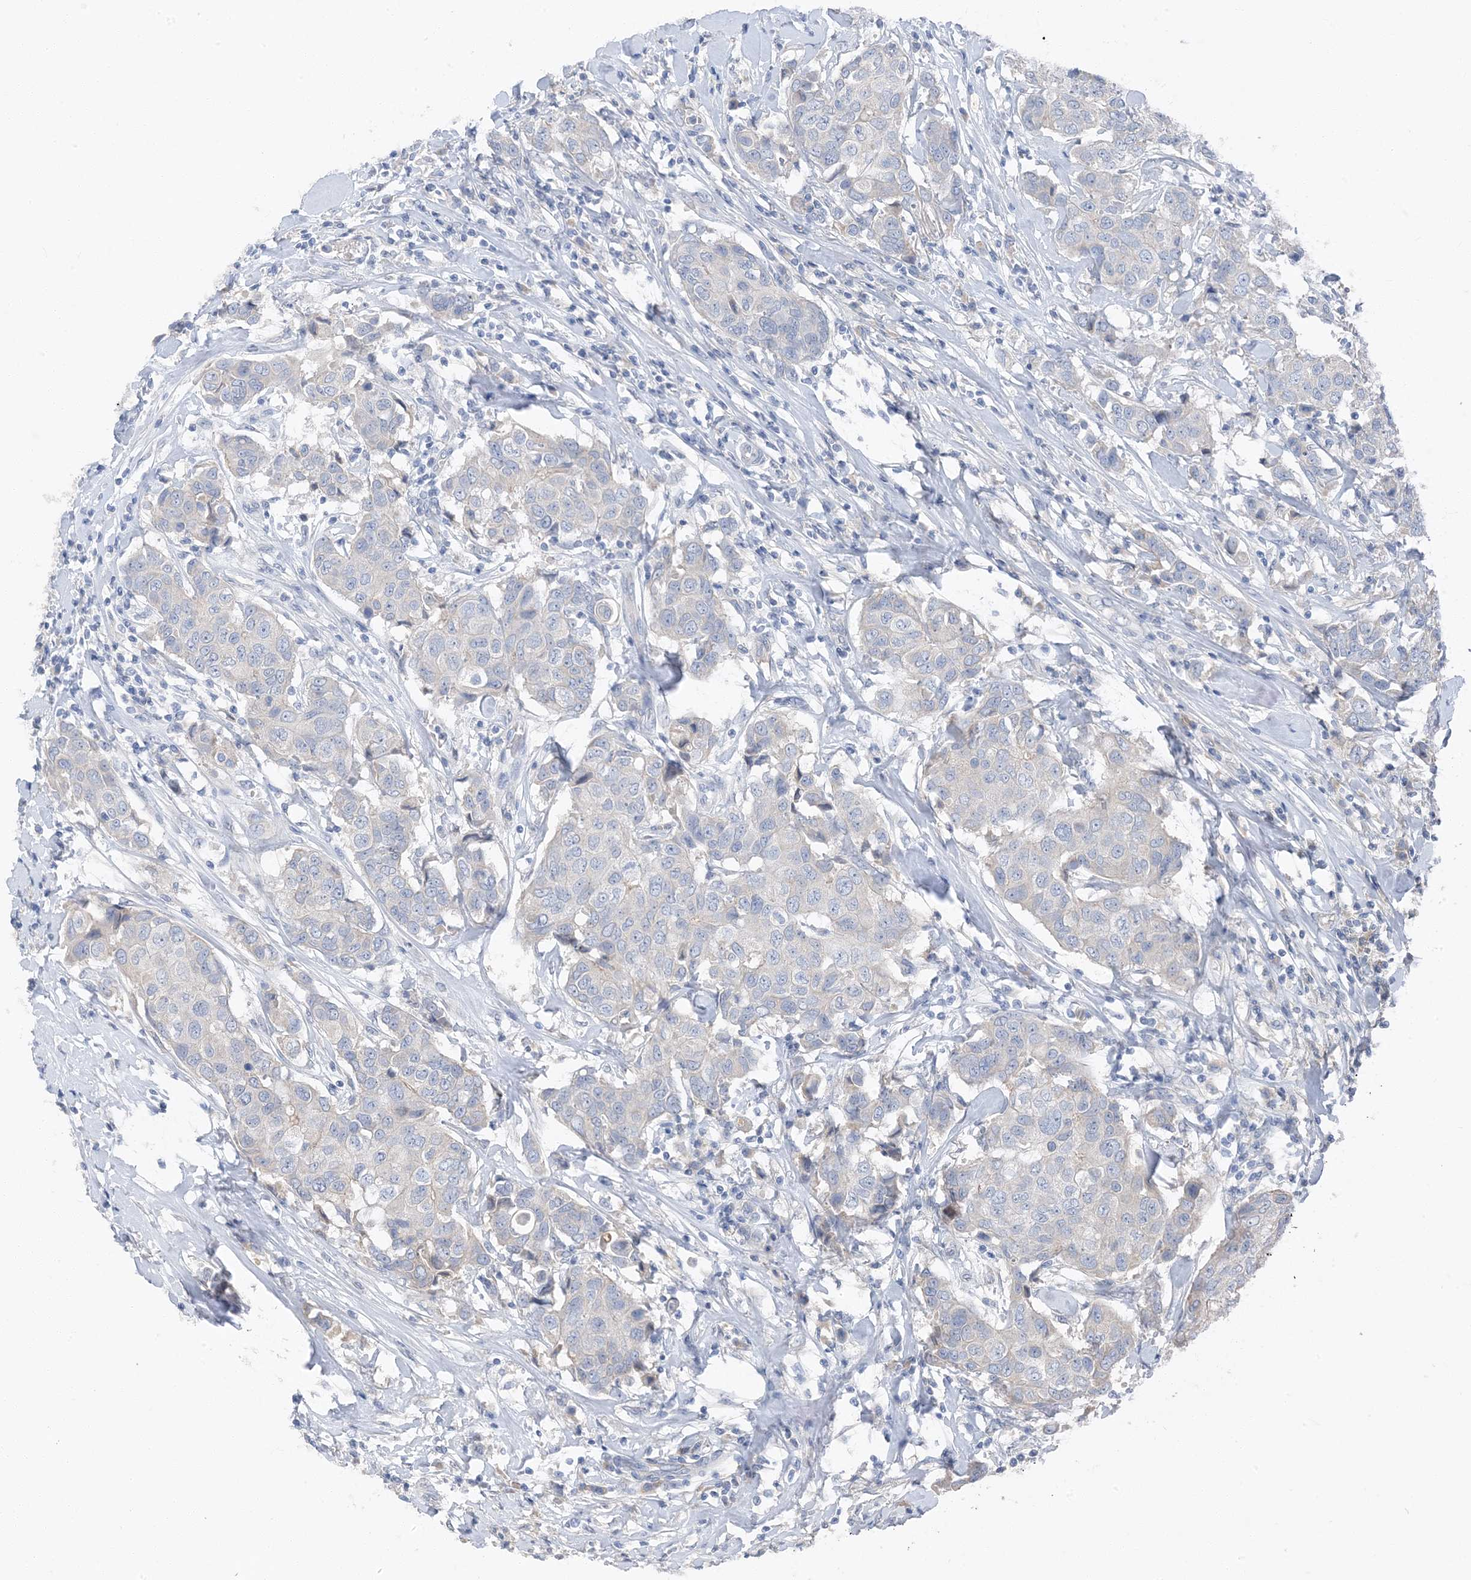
{"staining": {"intensity": "negative", "quantity": "none", "location": "none"}, "tissue": "breast cancer", "cell_type": "Tumor cells", "image_type": "cancer", "snomed": [{"axis": "morphology", "description": "Duct carcinoma"}, {"axis": "topography", "description": "Breast"}], "caption": "Immunohistochemistry histopathology image of neoplastic tissue: breast intraductal carcinoma stained with DAB reveals no significant protein staining in tumor cells. (DAB immunohistochemistry (IHC) visualized using brightfield microscopy, high magnification).", "gene": "NCOA7", "patient": {"sex": "female", "age": 80}}